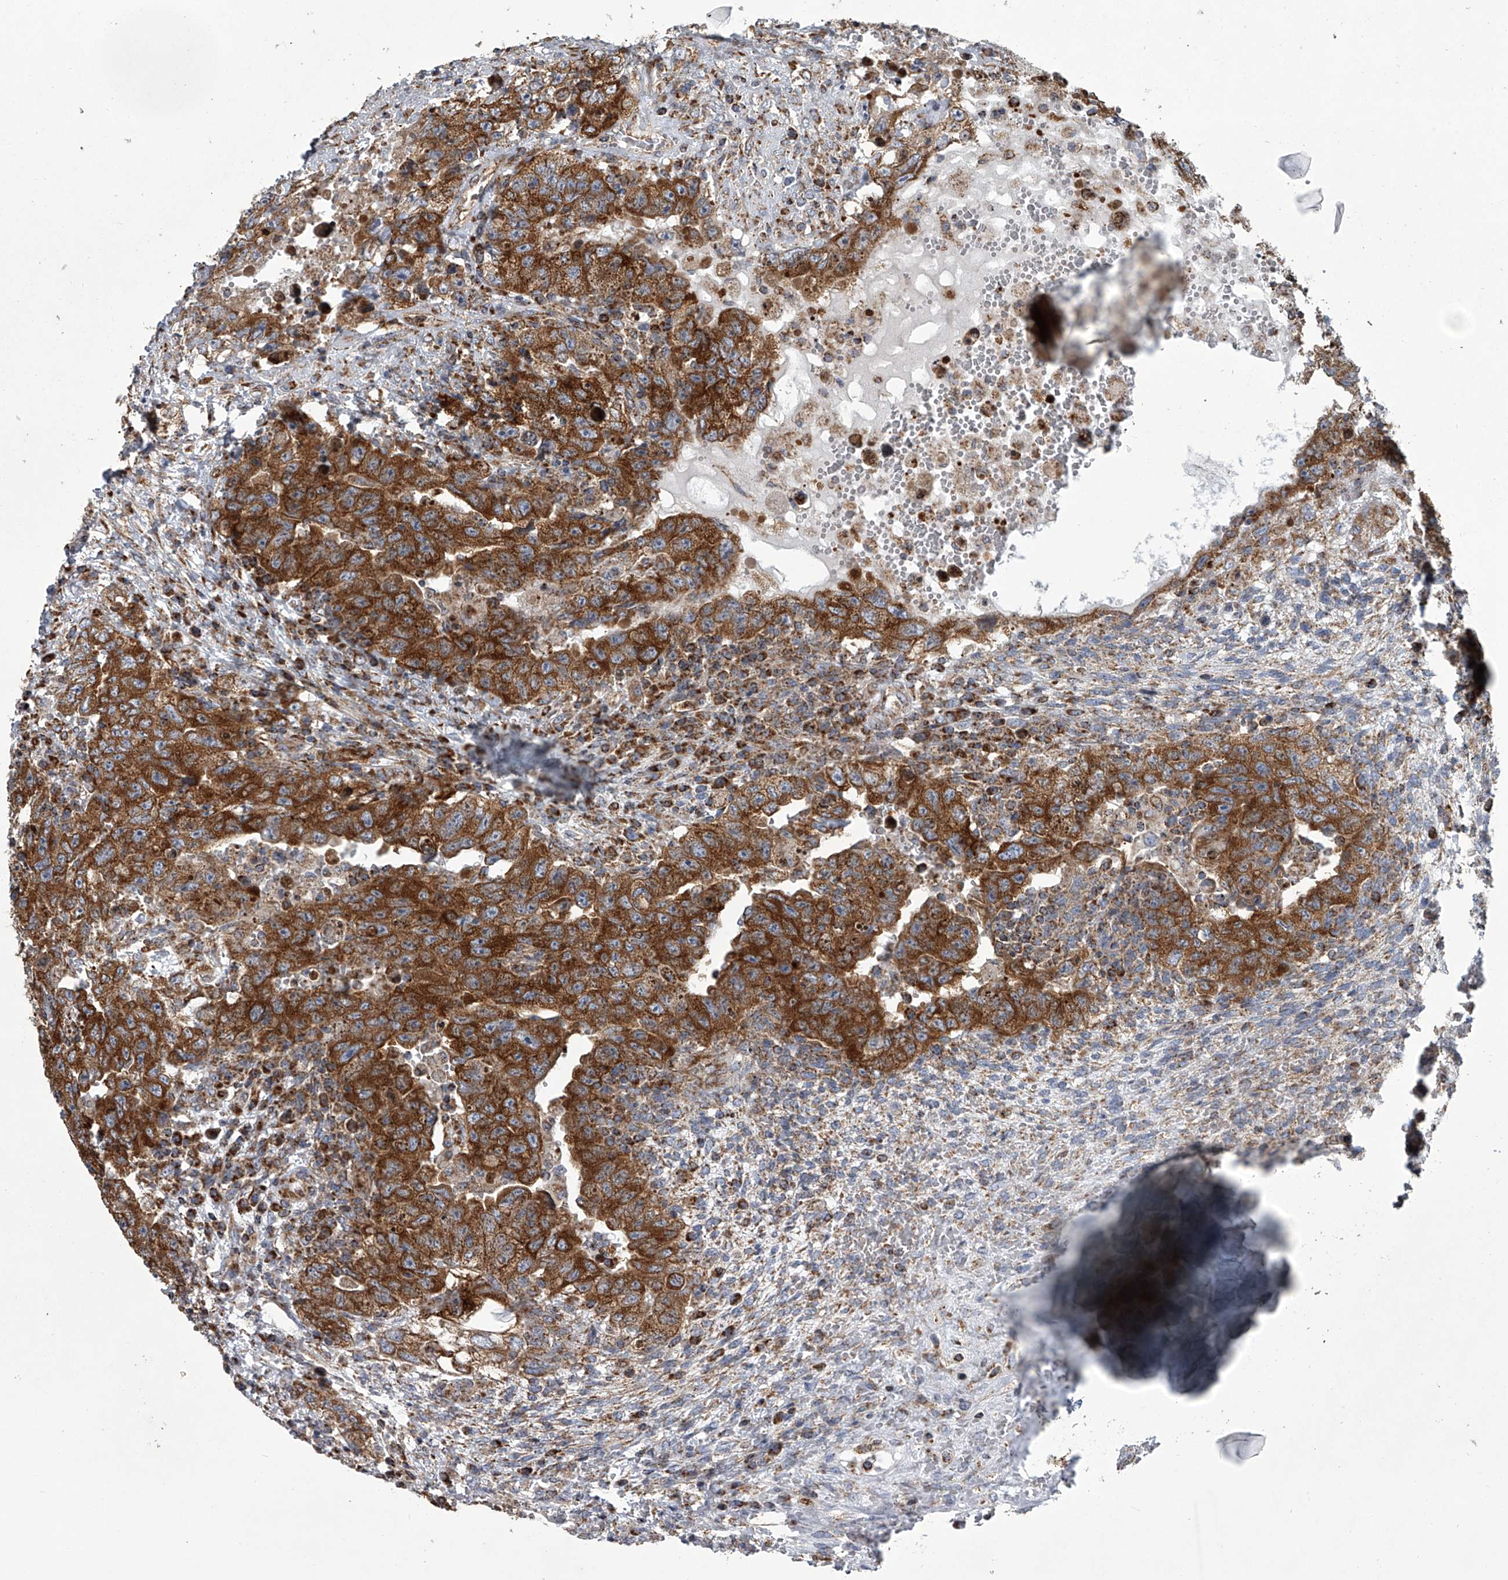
{"staining": {"intensity": "strong", "quantity": ">75%", "location": "cytoplasmic/membranous"}, "tissue": "testis cancer", "cell_type": "Tumor cells", "image_type": "cancer", "snomed": [{"axis": "morphology", "description": "Carcinoma, Embryonal, NOS"}, {"axis": "topography", "description": "Testis"}], "caption": "Immunohistochemistry histopathology image of neoplastic tissue: human testis cancer (embryonal carcinoma) stained using IHC shows high levels of strong protein expression localized specifically in the cytoplasmic/membranous of tumor cells, appearing as a cytoplasmic/membranous brown color.", "gene": "ZC3H15", "patient": {"sex": "male", "age": 26}}